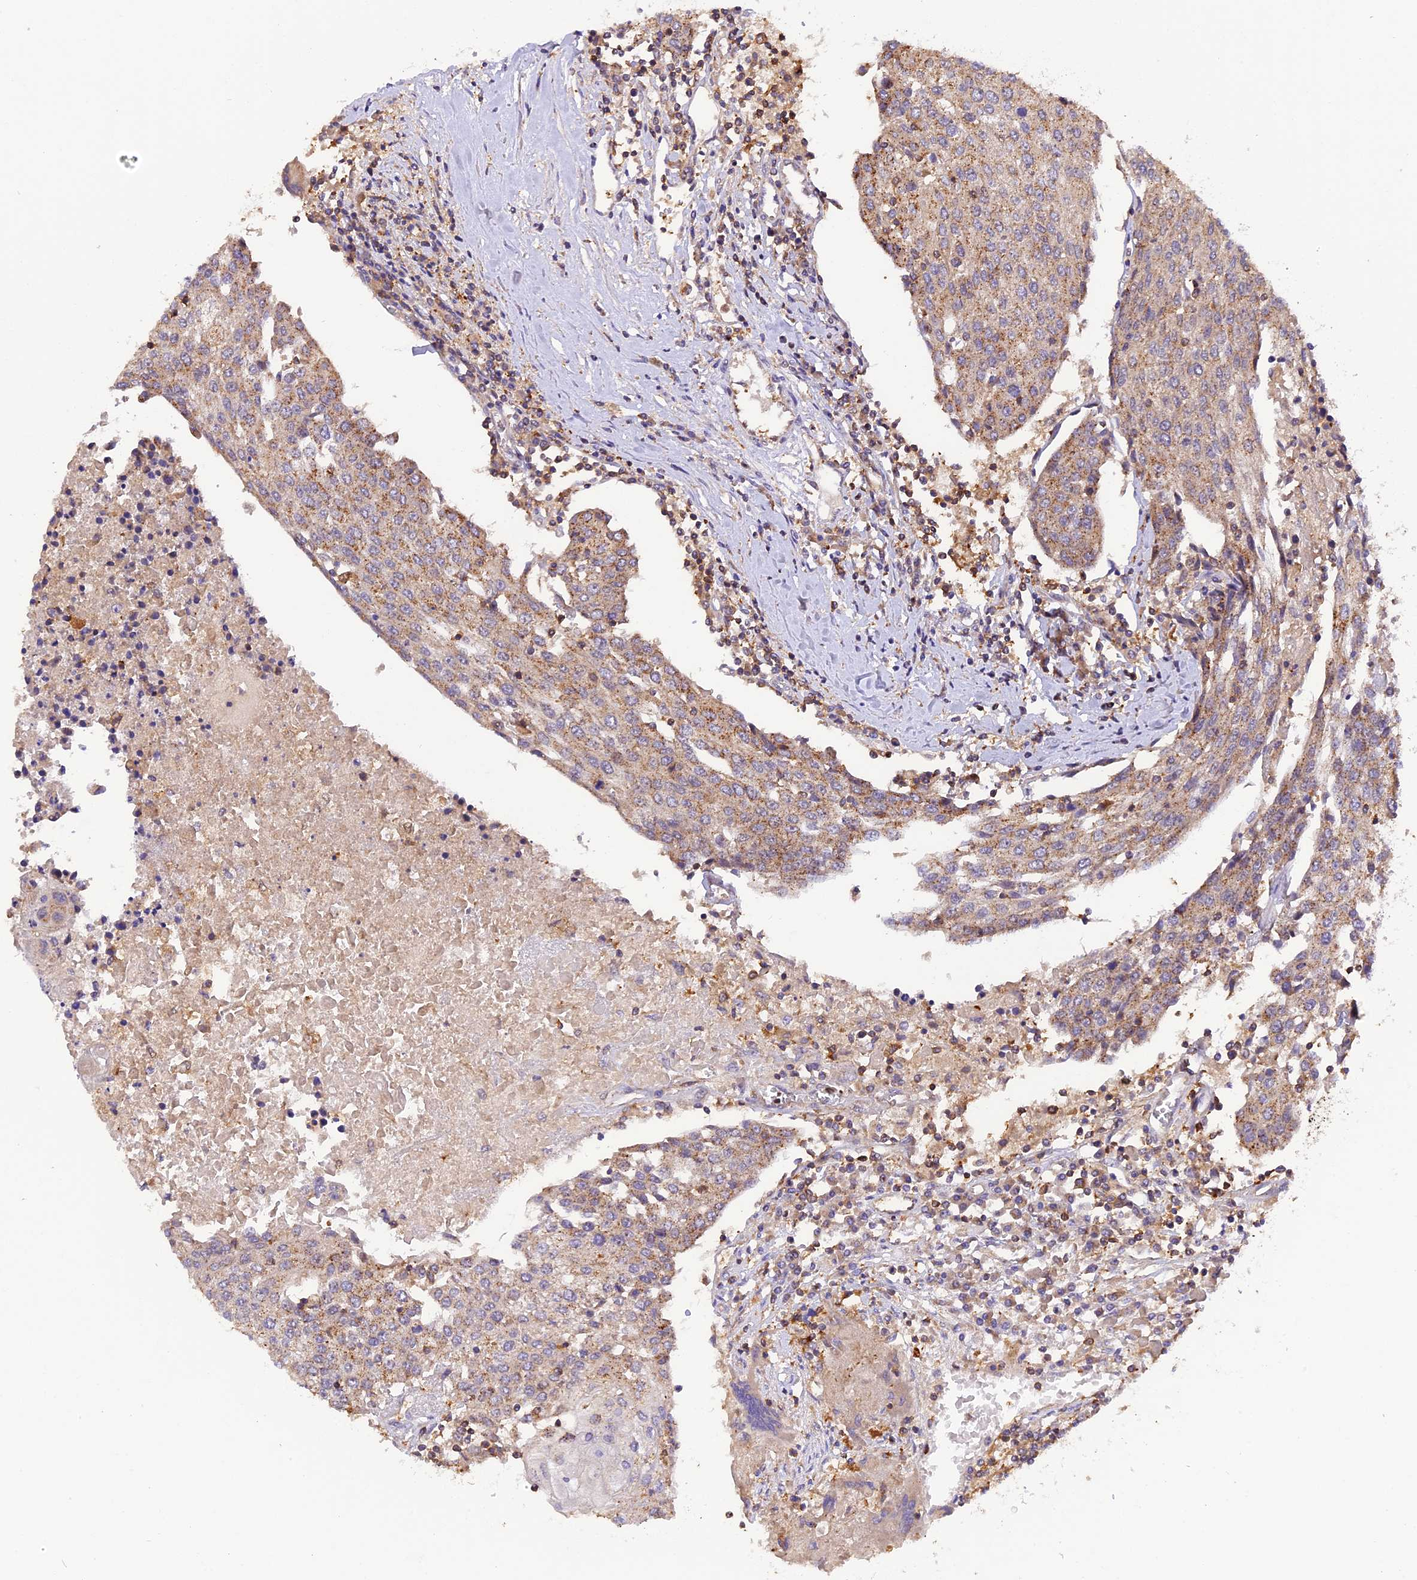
{"staining": {"intensity": "weak", "quantity": "25%-75%", "location": "cytoplasmic/membranous"}, "tissue": "urothelial cancer", "cell_type": "Tumor cells", "image_type": "cancer", "snomed": [{"axis": "morphology", "description": "Urothelial carcinoma, High grade"}, {"axis": "topography", "description": "Urinary bladder"}], "caption": "Protein staining of high-grade urothelial carcinoma tissue shows weak cytoplasmic/membranous positivity in about 25%-75% of tumor cells.", "gene": "PEX3", "patient": {"sex": "female", "age": 85}}